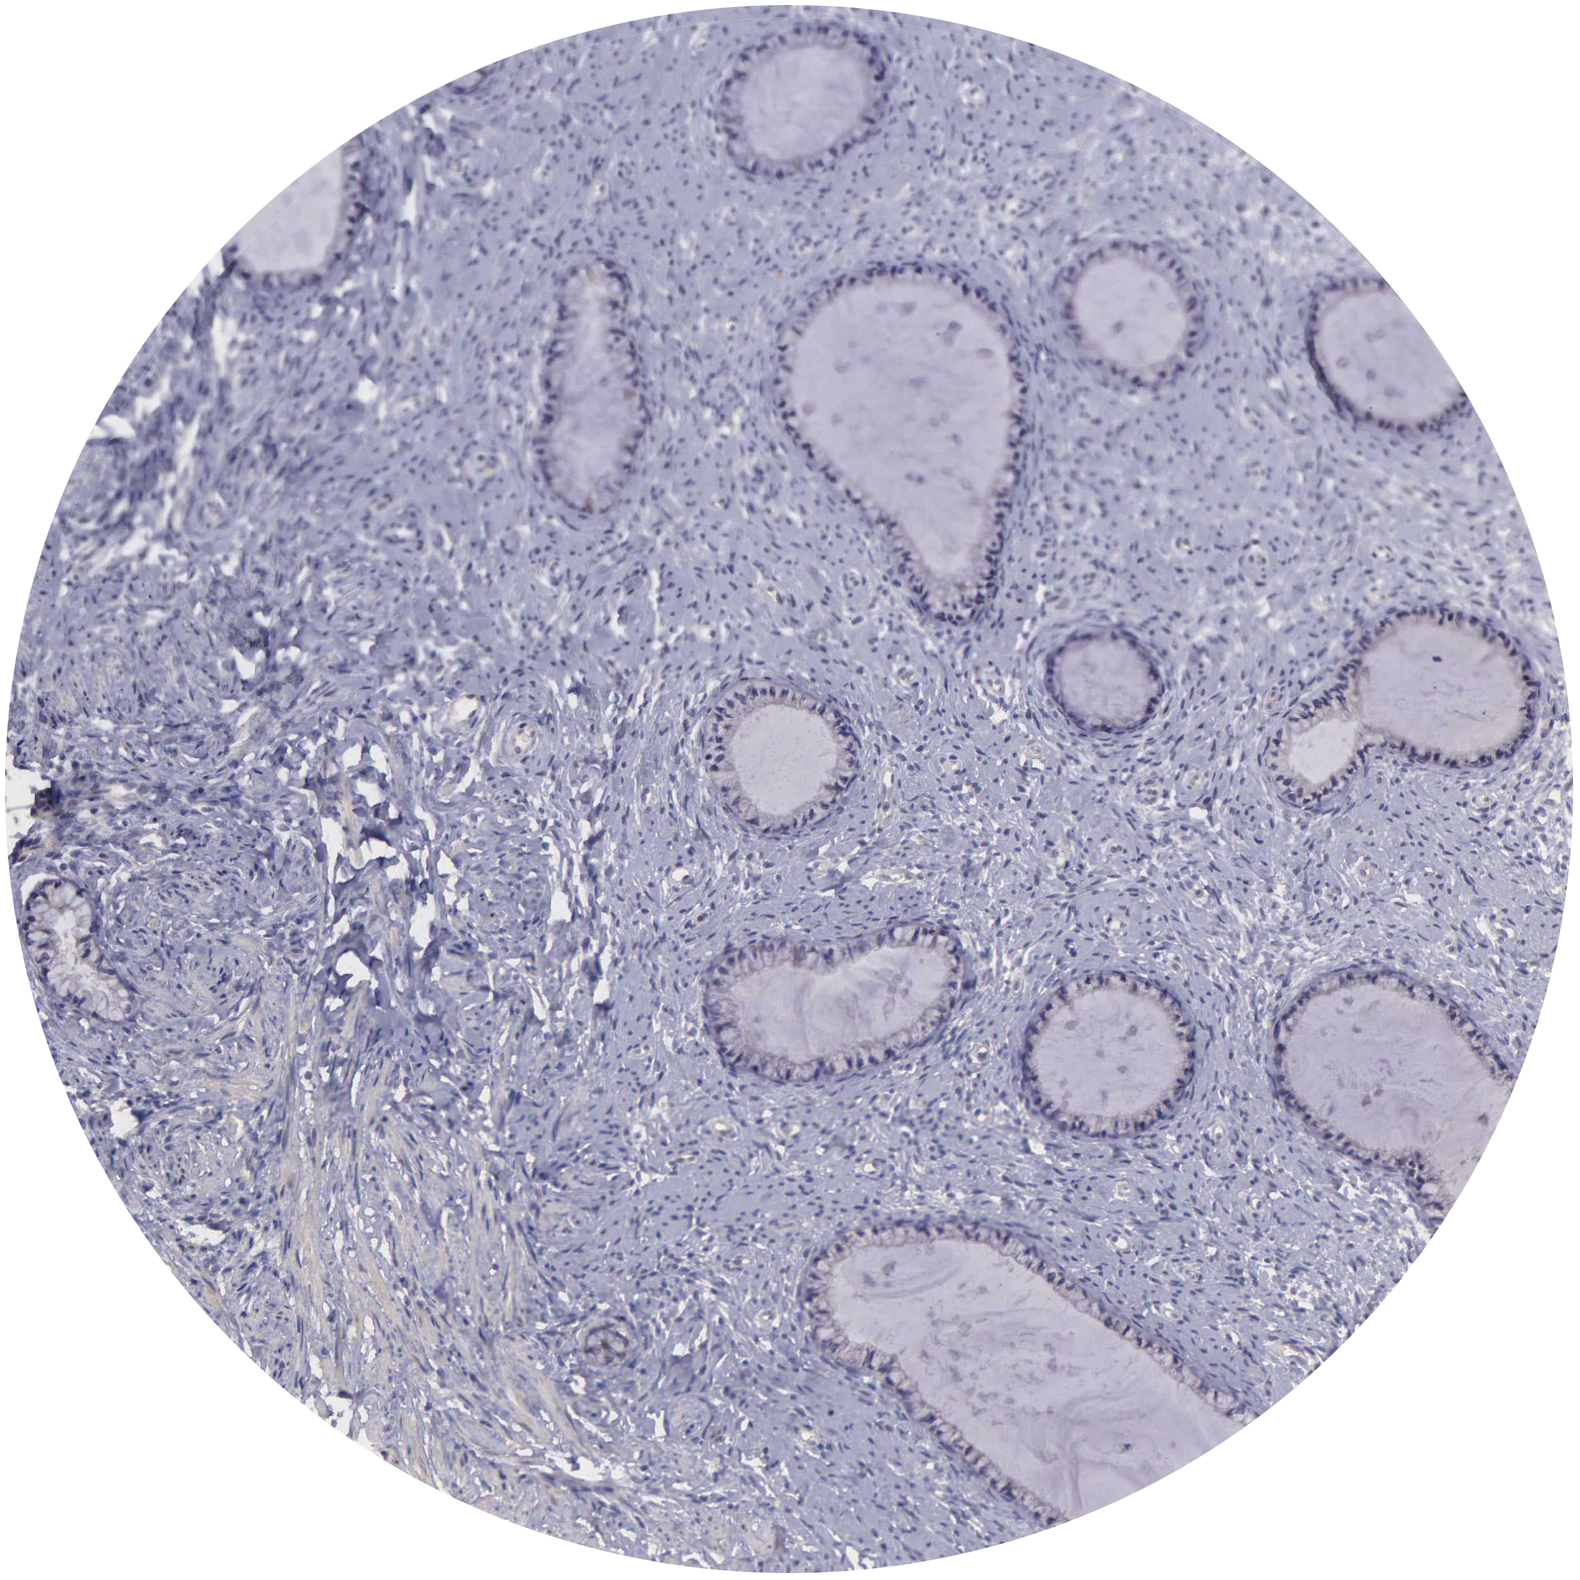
{"staining": {"intensity": "negative", "quantity": "none", "location": "none"}, "tissue": "cervix", "cell_type": "Glandular cells", "image_type": "normal", "snomed": [{"axis": "morphology", "description": "Normal tissue, NOS"}, {"axis": "topography", "description": "Cervix"}], "caption": "High power microscopy image of an IHC micrograph of normal cervix, revealing no significant positivity in glandular cells.", "gene": "RTL10", "patient": {"sex": "female", "age": 70}}